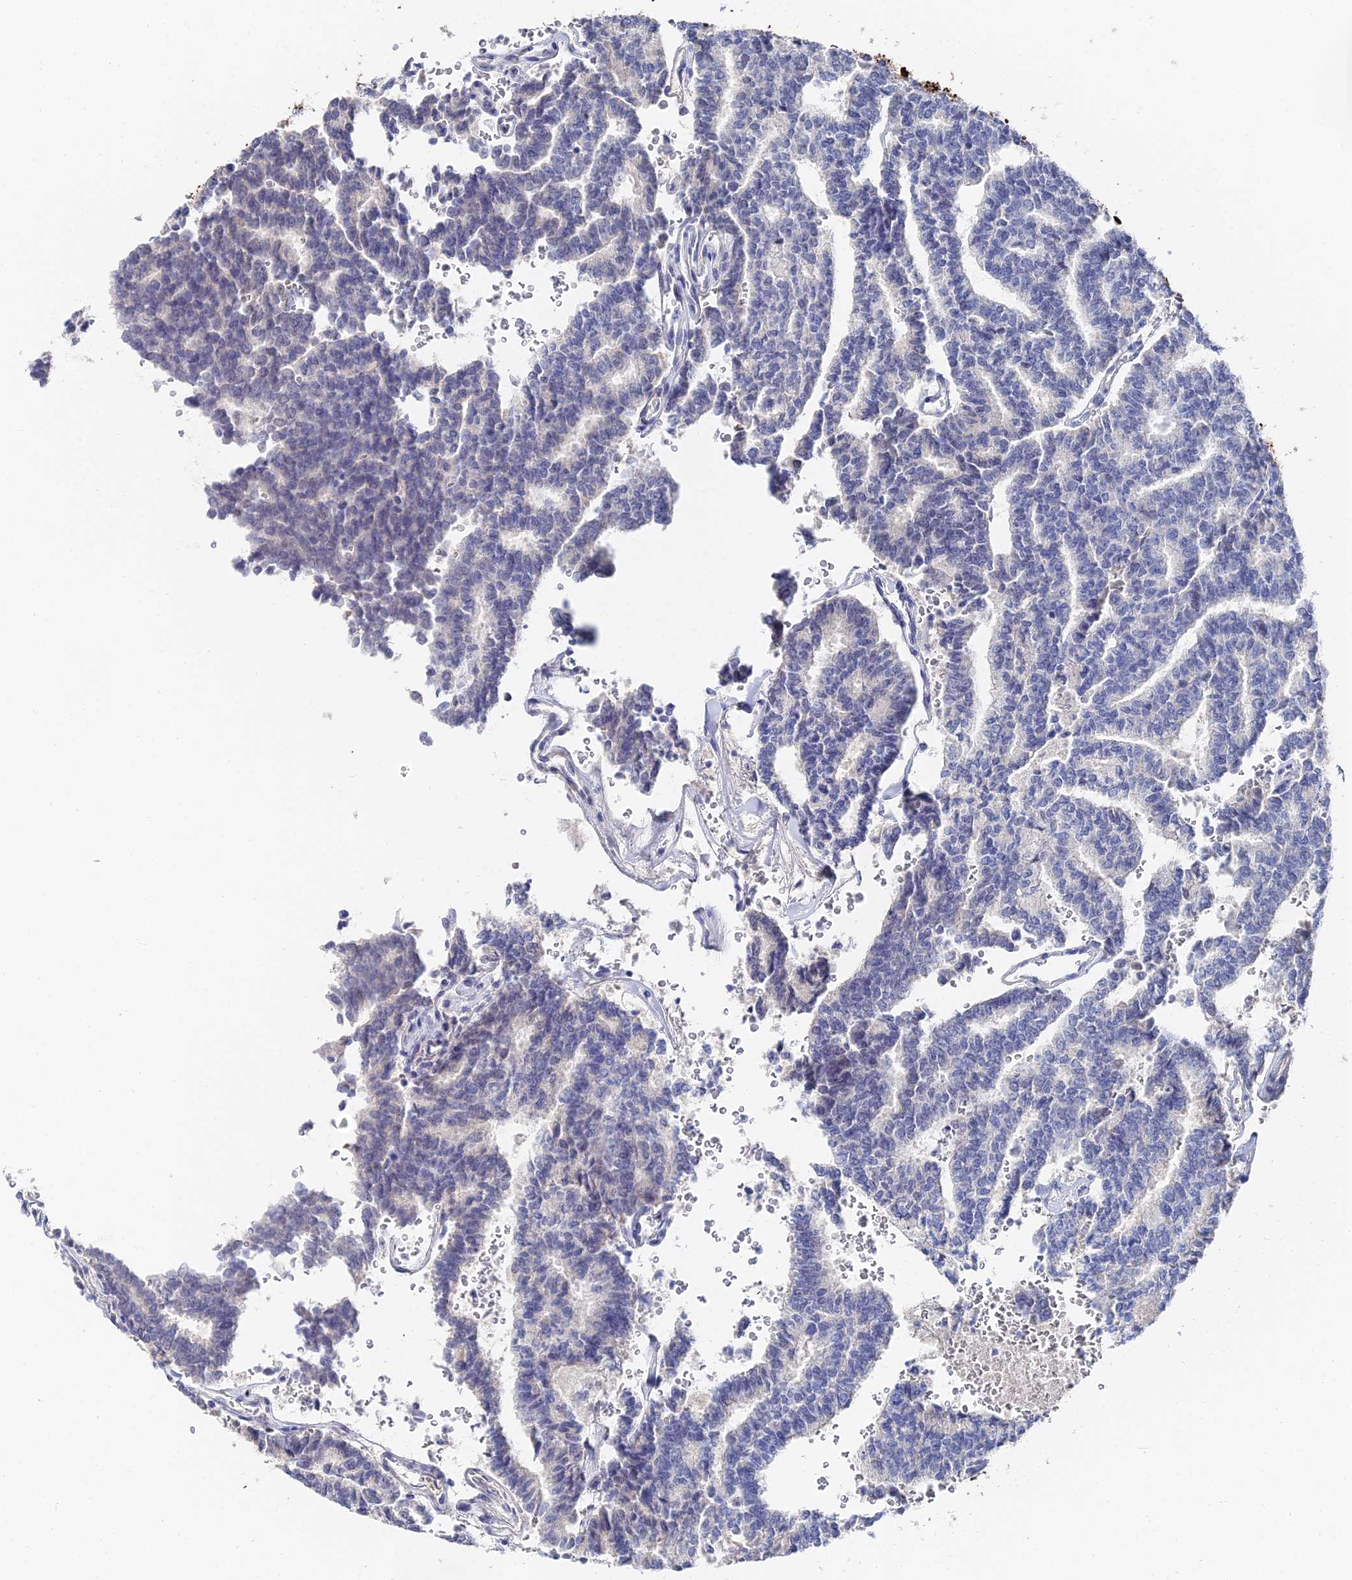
{"staining": {"intensity": "negative", "quantity": "none", "location": "none"}, "tissue": "thyroid cancer", "cell_type": "Tumor cells", "image_type": "cancer", "snomed": [{"axis": "morphology", "description": "Papillary adenocarcinoma, NOS"}, {"axis": "topography", "description": "Thyroid gland"}], "caption": "A high-resolution histopathology image shows immunohistochemistry (IHC) staining of thyroid papillary adenocarcinoma, which exhibits no significant staining in tumor cells.", "gene": "KRT17", "patient": {"sex": "female", "age": 35}}